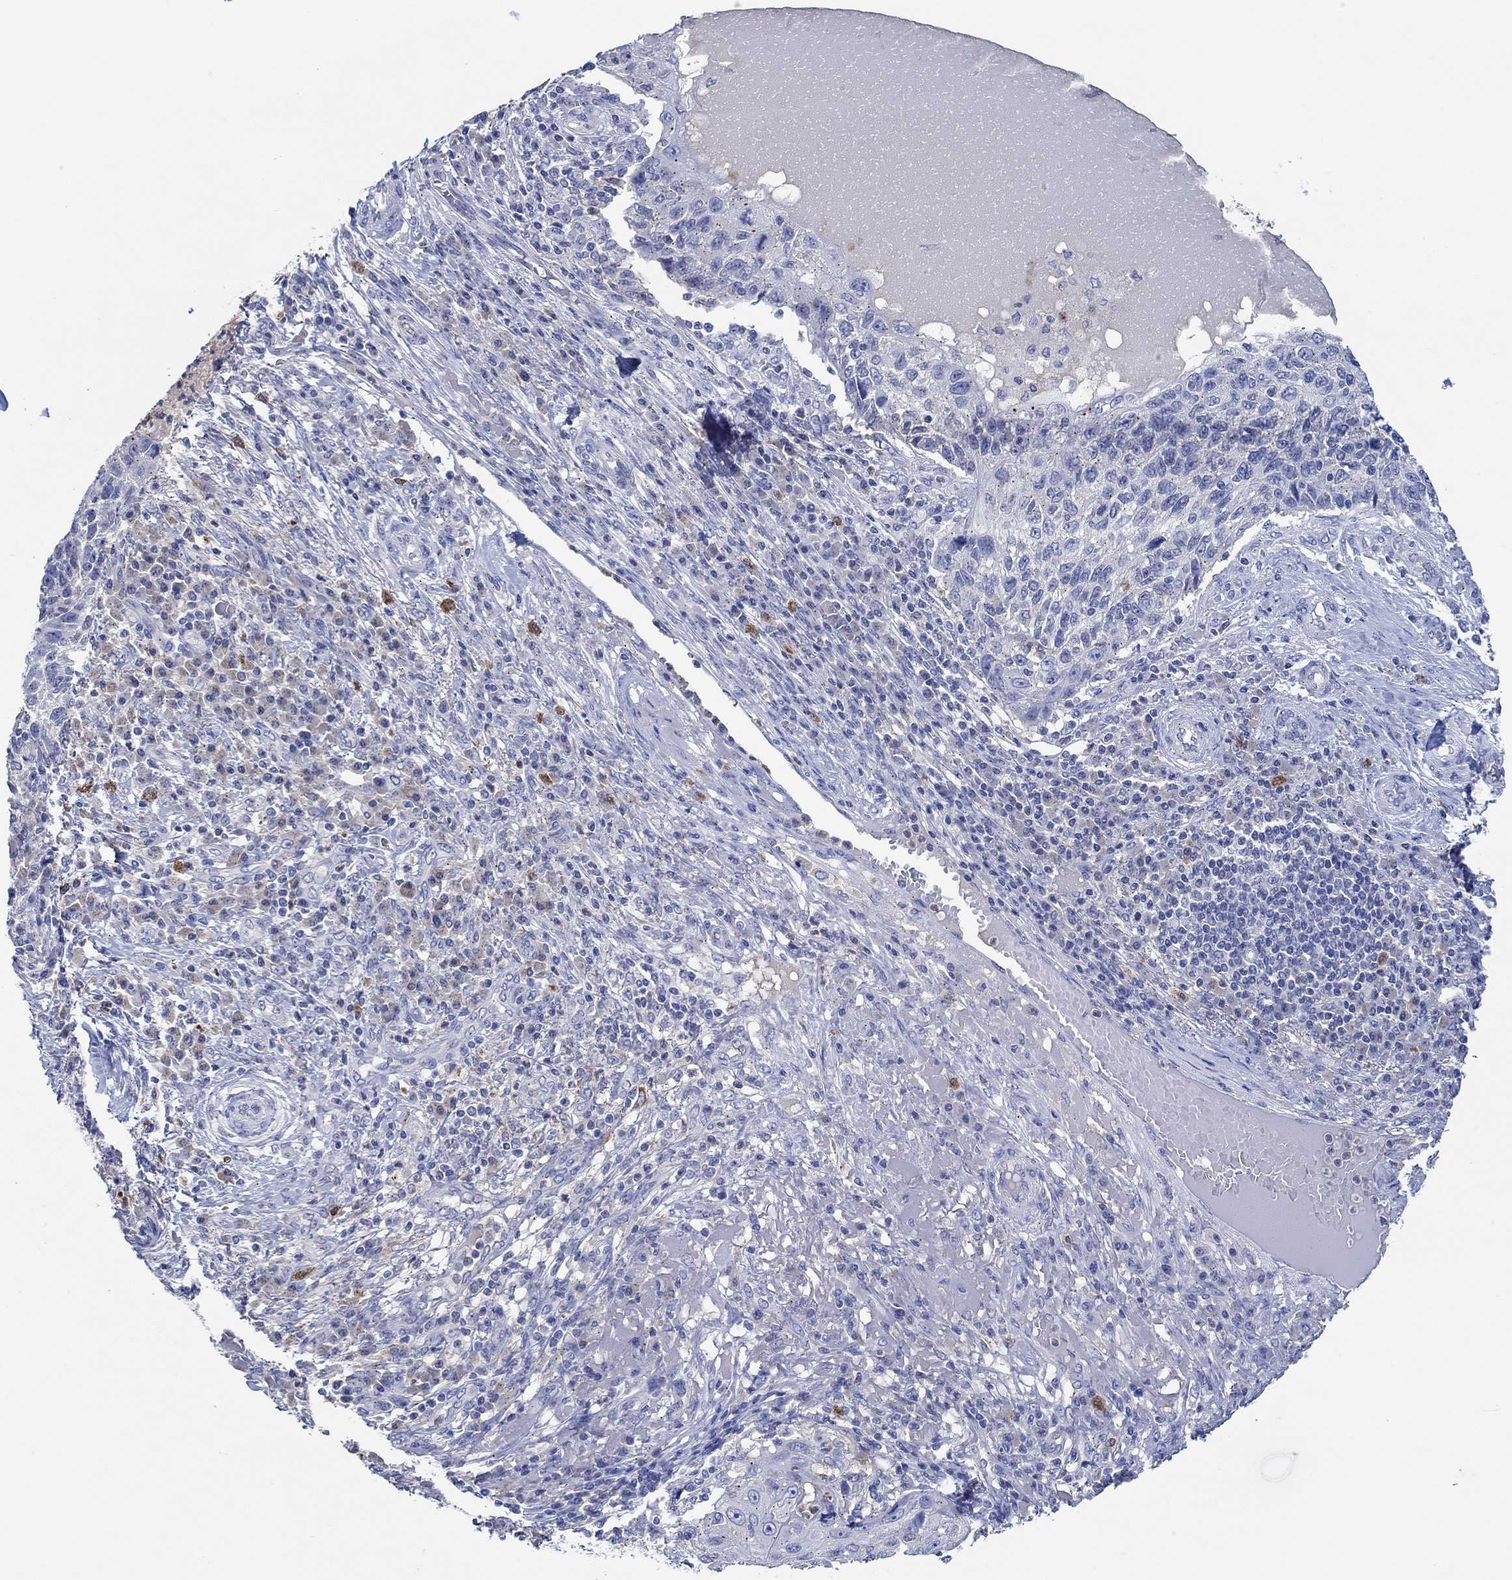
{"staining": {"intensity": "negative", "quantity": "none", "location": "none"}, "tissue": "skin cancer", "cell_type": "Tumor cells", "image_type": "cancer", "snomed": [{"axis": "morphology", "description": "Squamous cell carcinoma, NOS"}, {"axis": "topography", "description": "Skin"}], "caption": "A high-resolution image shows IHC staining of squamous cell carcinoma (skin), which displays no significant positivity in tumor cells. (Stains: DAB (3,3'-diaminobenzidine) immunohistochemistry (IHC) with hematoxylin counter stain, Microscopy: brightfield microscopy at high magnification).", "gene": "CPM", "patient": {"sex": "male", "age": 92}}